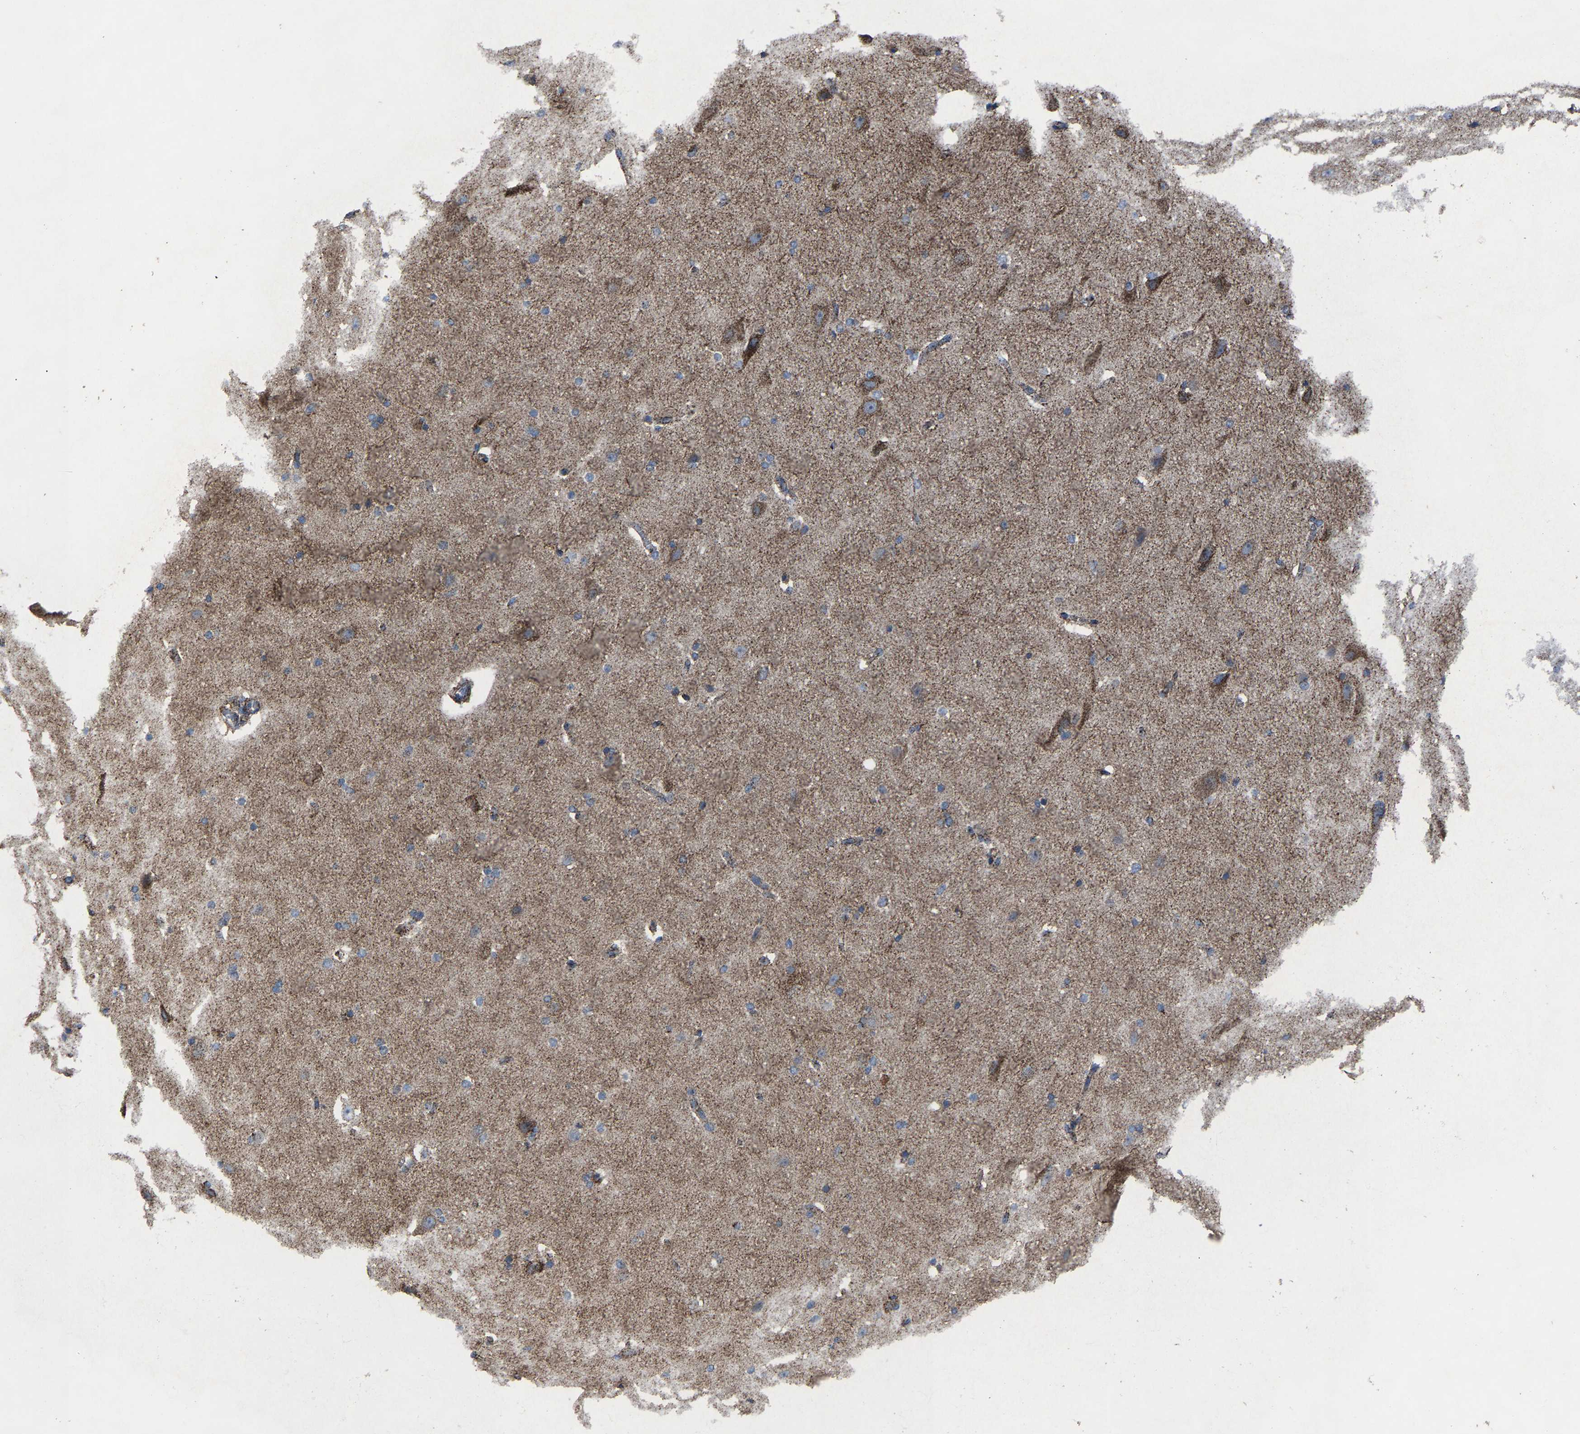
{"staining": {"intensity": "moderate", "quantity": ">75%", "location": "cytoplasmic/membranous"}, "tissue": "cerebral cortex", "cell_type": "Endothelial cells", "image_type": "normal", "snomed": [{"axis": "morphology", "description": "Normal tissue, NOS"}, {"axis": "topography", "description": "Cerebral cortex"}, {"axis": "topography", "description": "Hippocampus"}], "caption": "Brown immunohistochemical staining in benign cerebral cortex displays moderate cytoplasmic/membranous staining in about >75% of endothelial cells.", "gene": "NDUFV3", "patient": {"sex": "female", "age": 19}}